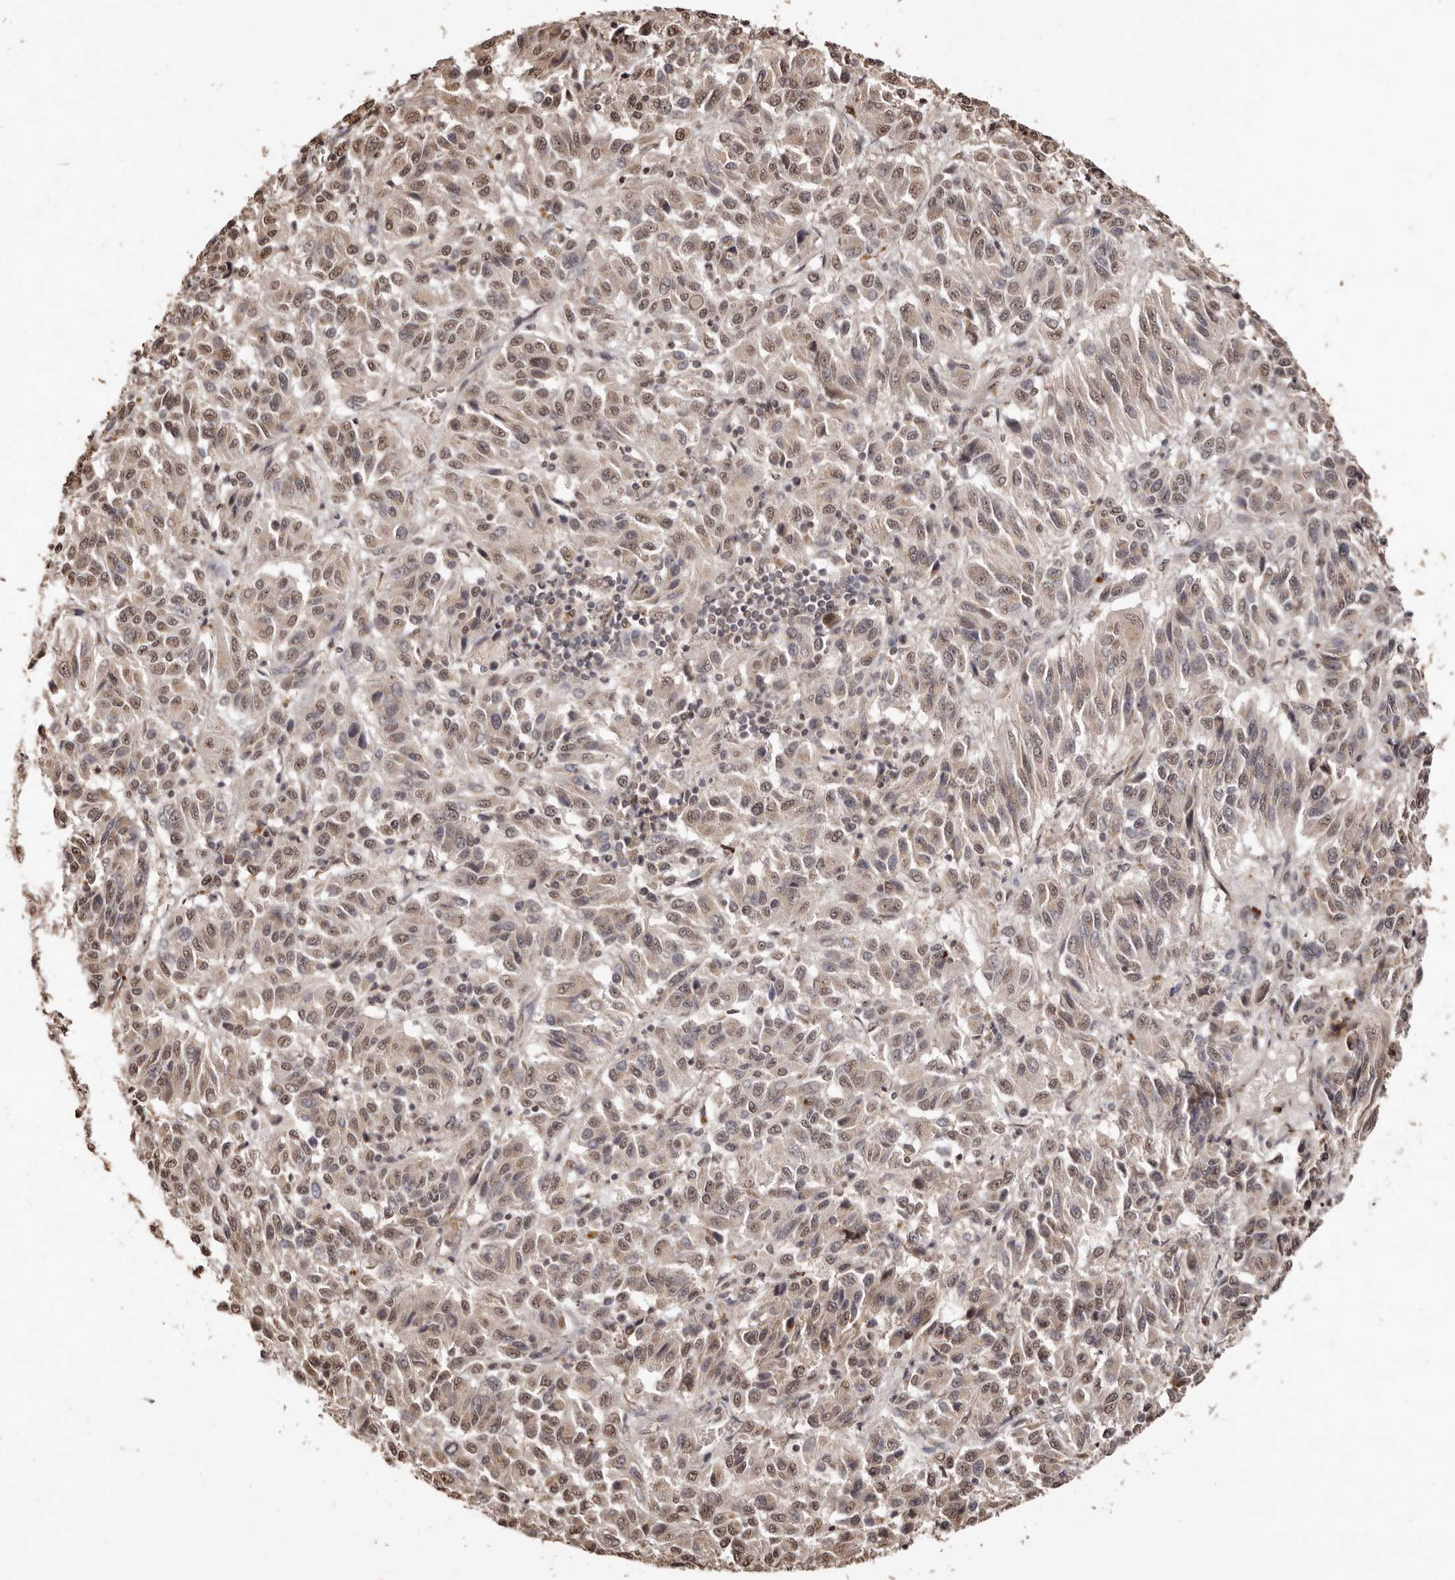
{"staining": {"intensity": "moderate", "quantity": "25%-75%", "location": "cytoplasmic/membranous,nuclear"}, "tissue": "melanoma", "cell_type": "Tumor cells", "image_type": "cancer", "snomed": [{"axis": "morphology", "description": "Malignant melanoma, Metastatic site"}, {"axis": "topography", "description": "Lung"}], "caption": "An immunohistochemistry micrograph of tumor tissue is shown. Protein staining in brown highlights moderate cytoplasmic/membranous and nuclear positivity in malignant melanoma (metastatic site) within tumor cells.", "gene": "NOTCH1", "patient": {"sex": "male", "age": 64}}